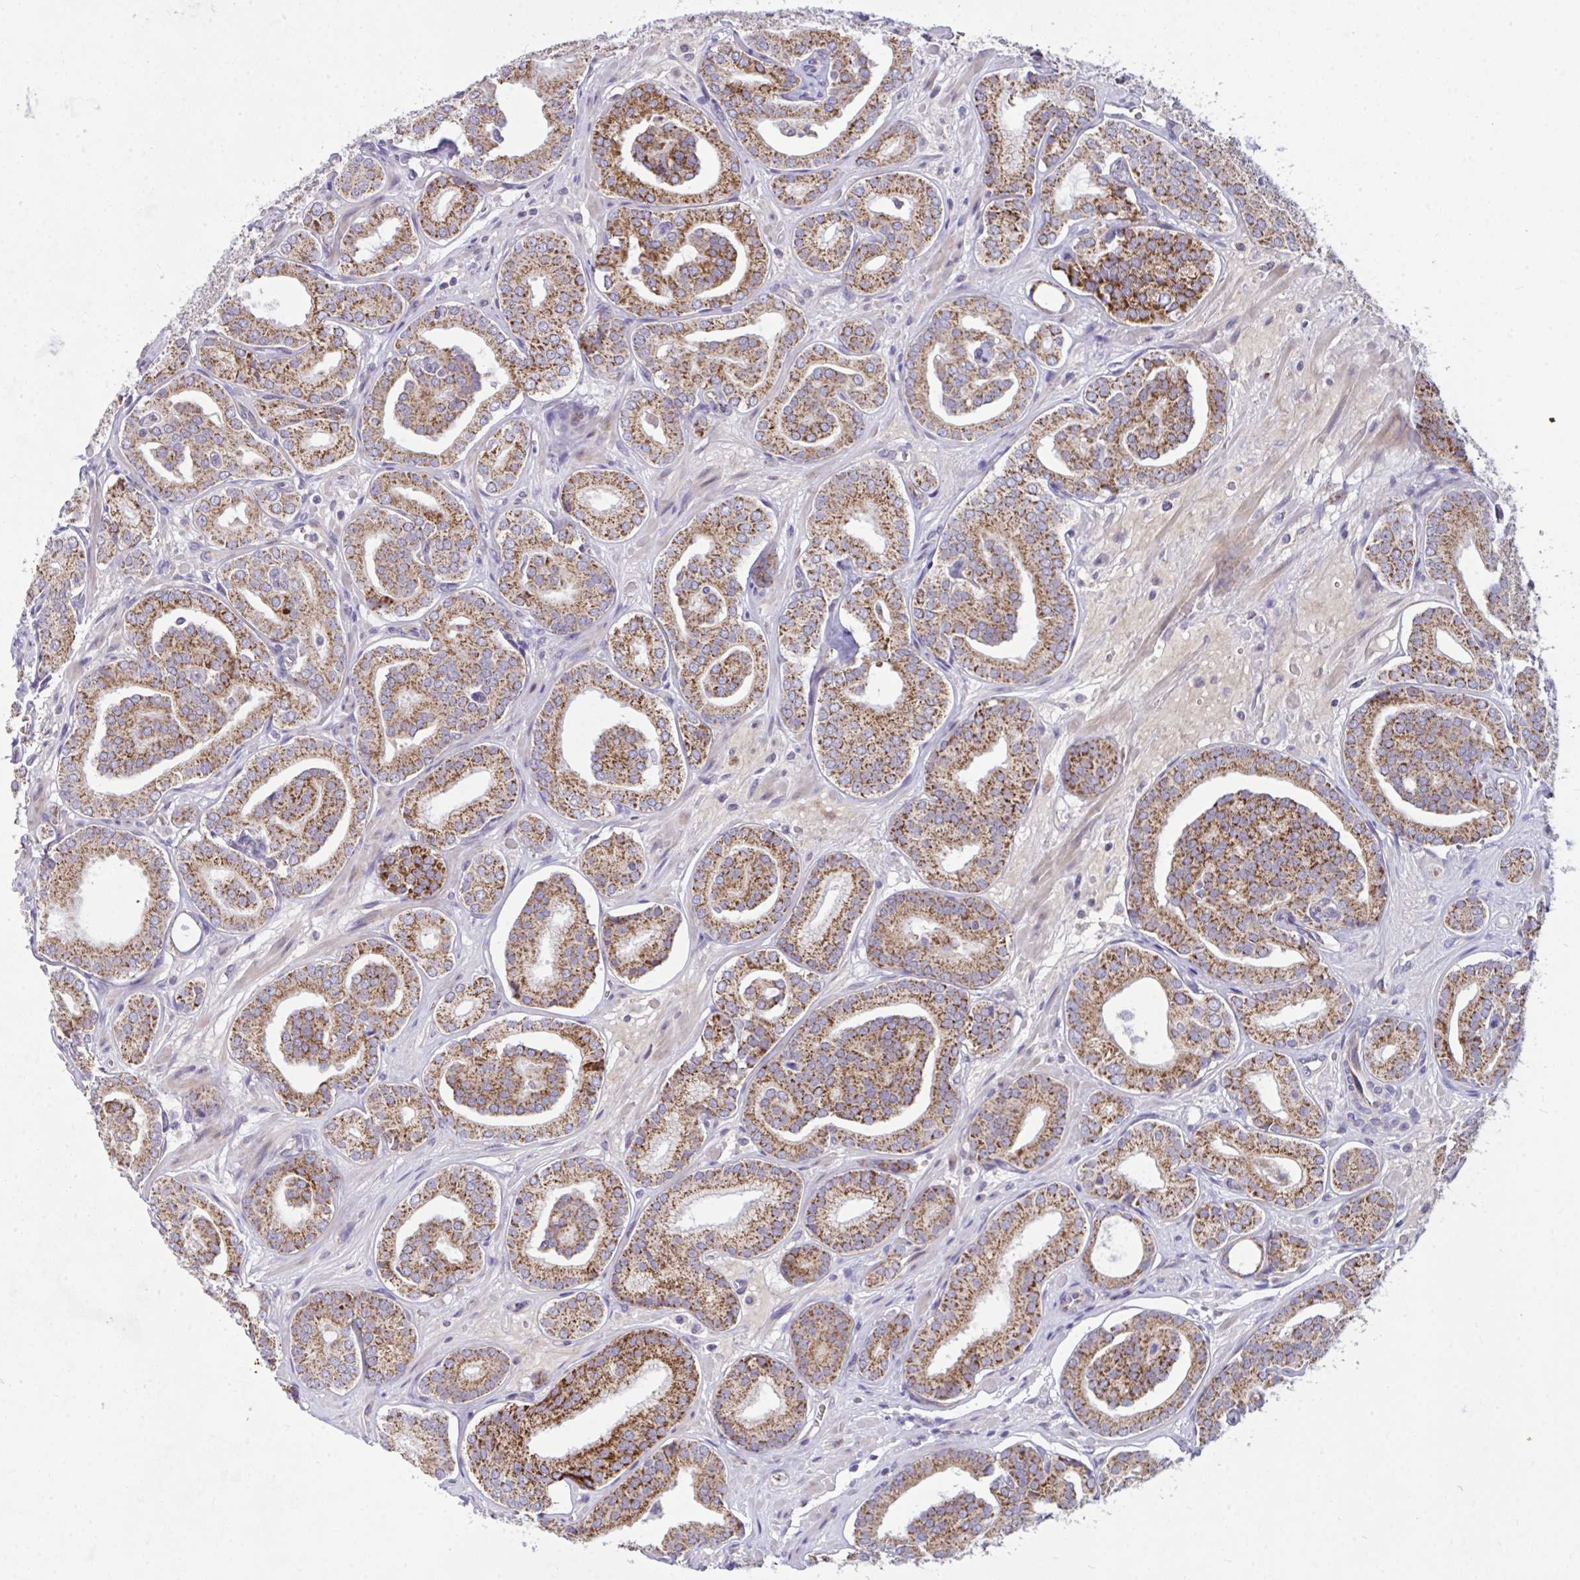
{"staining": {"intensity": "moderate", "quantity": "25%-75%", "location": "cytoplasmic/membranous"}, "tissue": "prostate cancer", "cell_type": "Tumor cells", "image_type": "cancer", "snomed": [{"axis": "morphology", "description": "Adenocarcinoma, High grade"}, {"axis": "topography", "description": "Prostate"}], "caption": "Protein expression analysis of prostate cancer (adenocarcinoma (high-grade)) reveals moderate cytoplasmic/membranous expression in approximately 25%-75% of tumor cells. The staining is performed using DAB brown chromogen to label protein expression. The nuclei are counter-stained blue using hematoxylin.", "gene": "CEP63", "patient": {"sex": "male", "age": 66}}